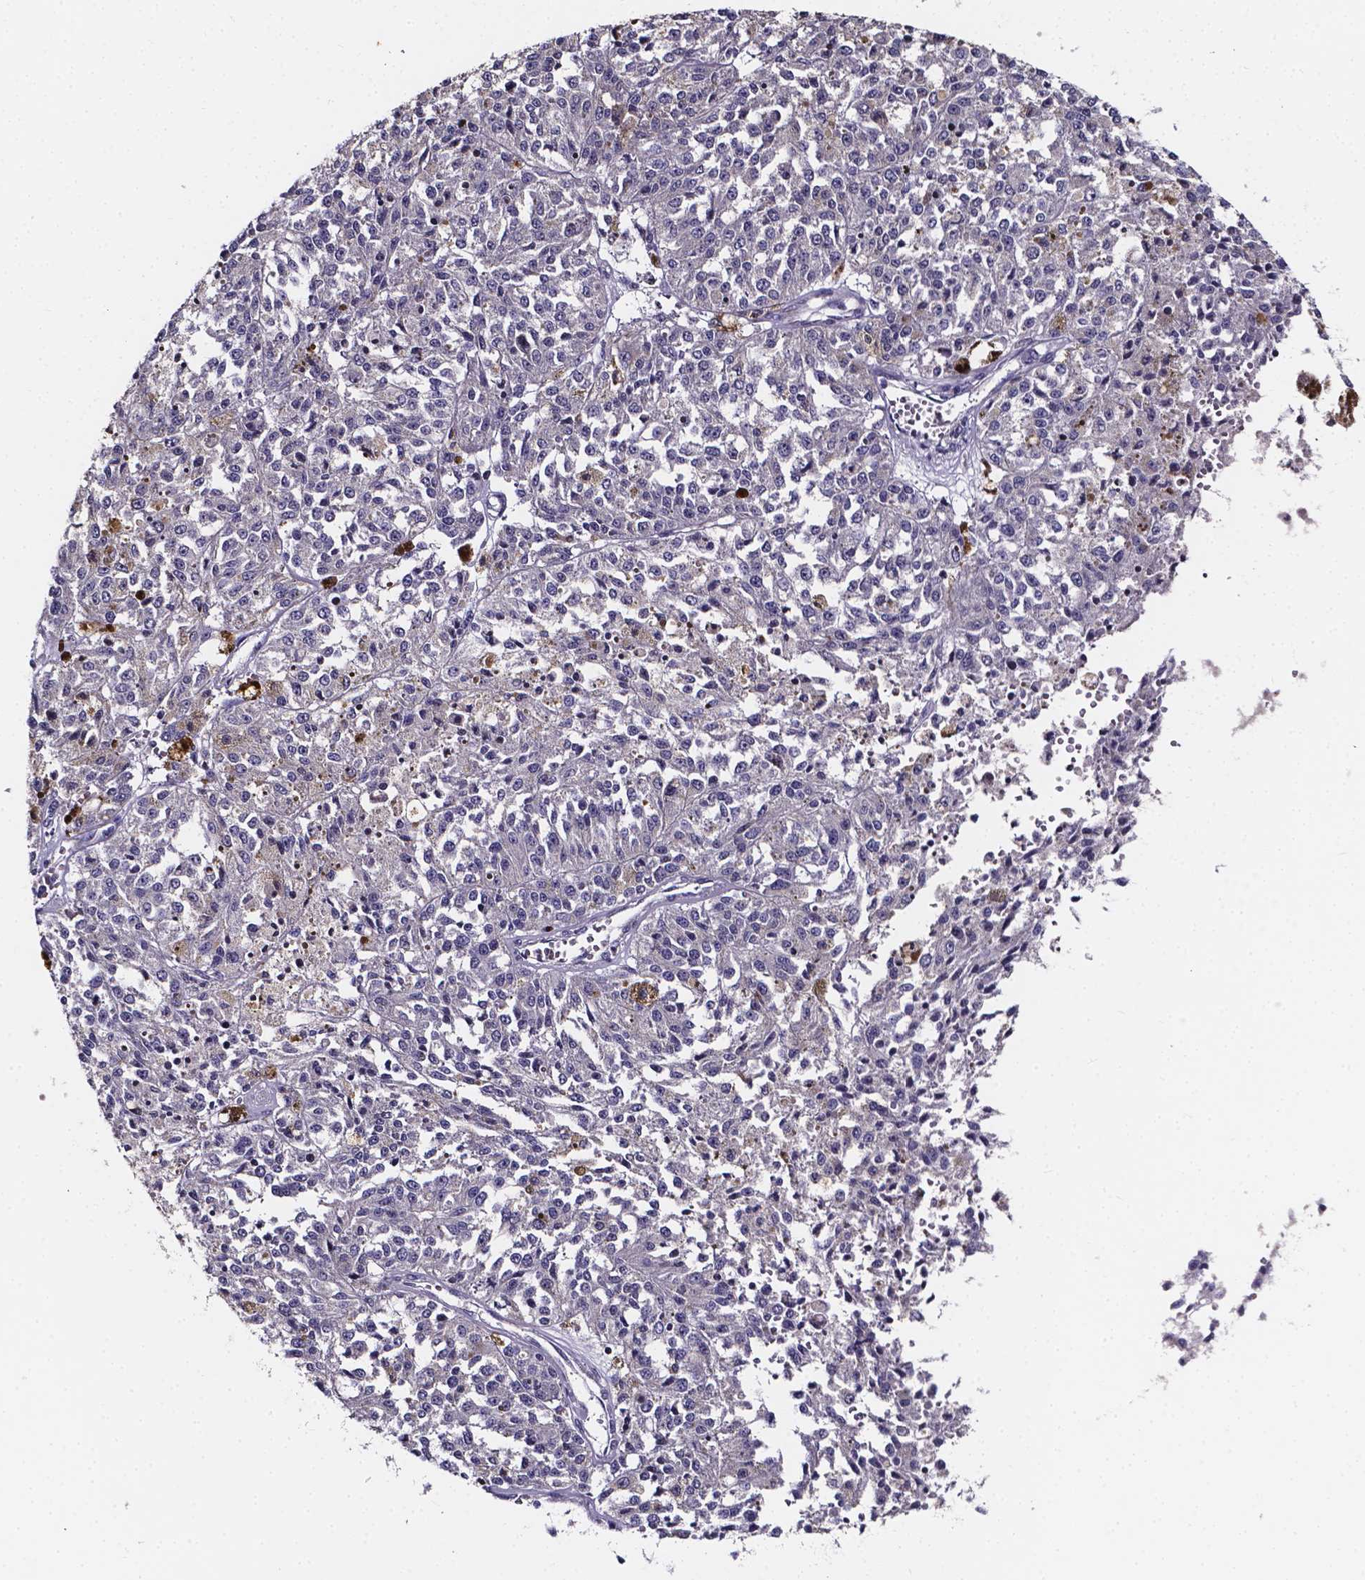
{"staining": {"intensity": "negative", "quantity": "none", "location": "none"}, "tissue": "melanoma", "cell_type": "Tumor cells", "image_type": "cancer", "snomed": [{"axis": "morphology", "description": "Malignant melanoma, Metastatic site"}, {"axis": "topography", "description": "Lymph node"}], "caption": "DAB (3,3'-diaminobenzidine) immunohistochemical staining of human malignant melanoma (metastatic site) shows no significant expression in tumor cells.", "gene": "THEMIS", "patient": {"sex": "female", "age": 64}}